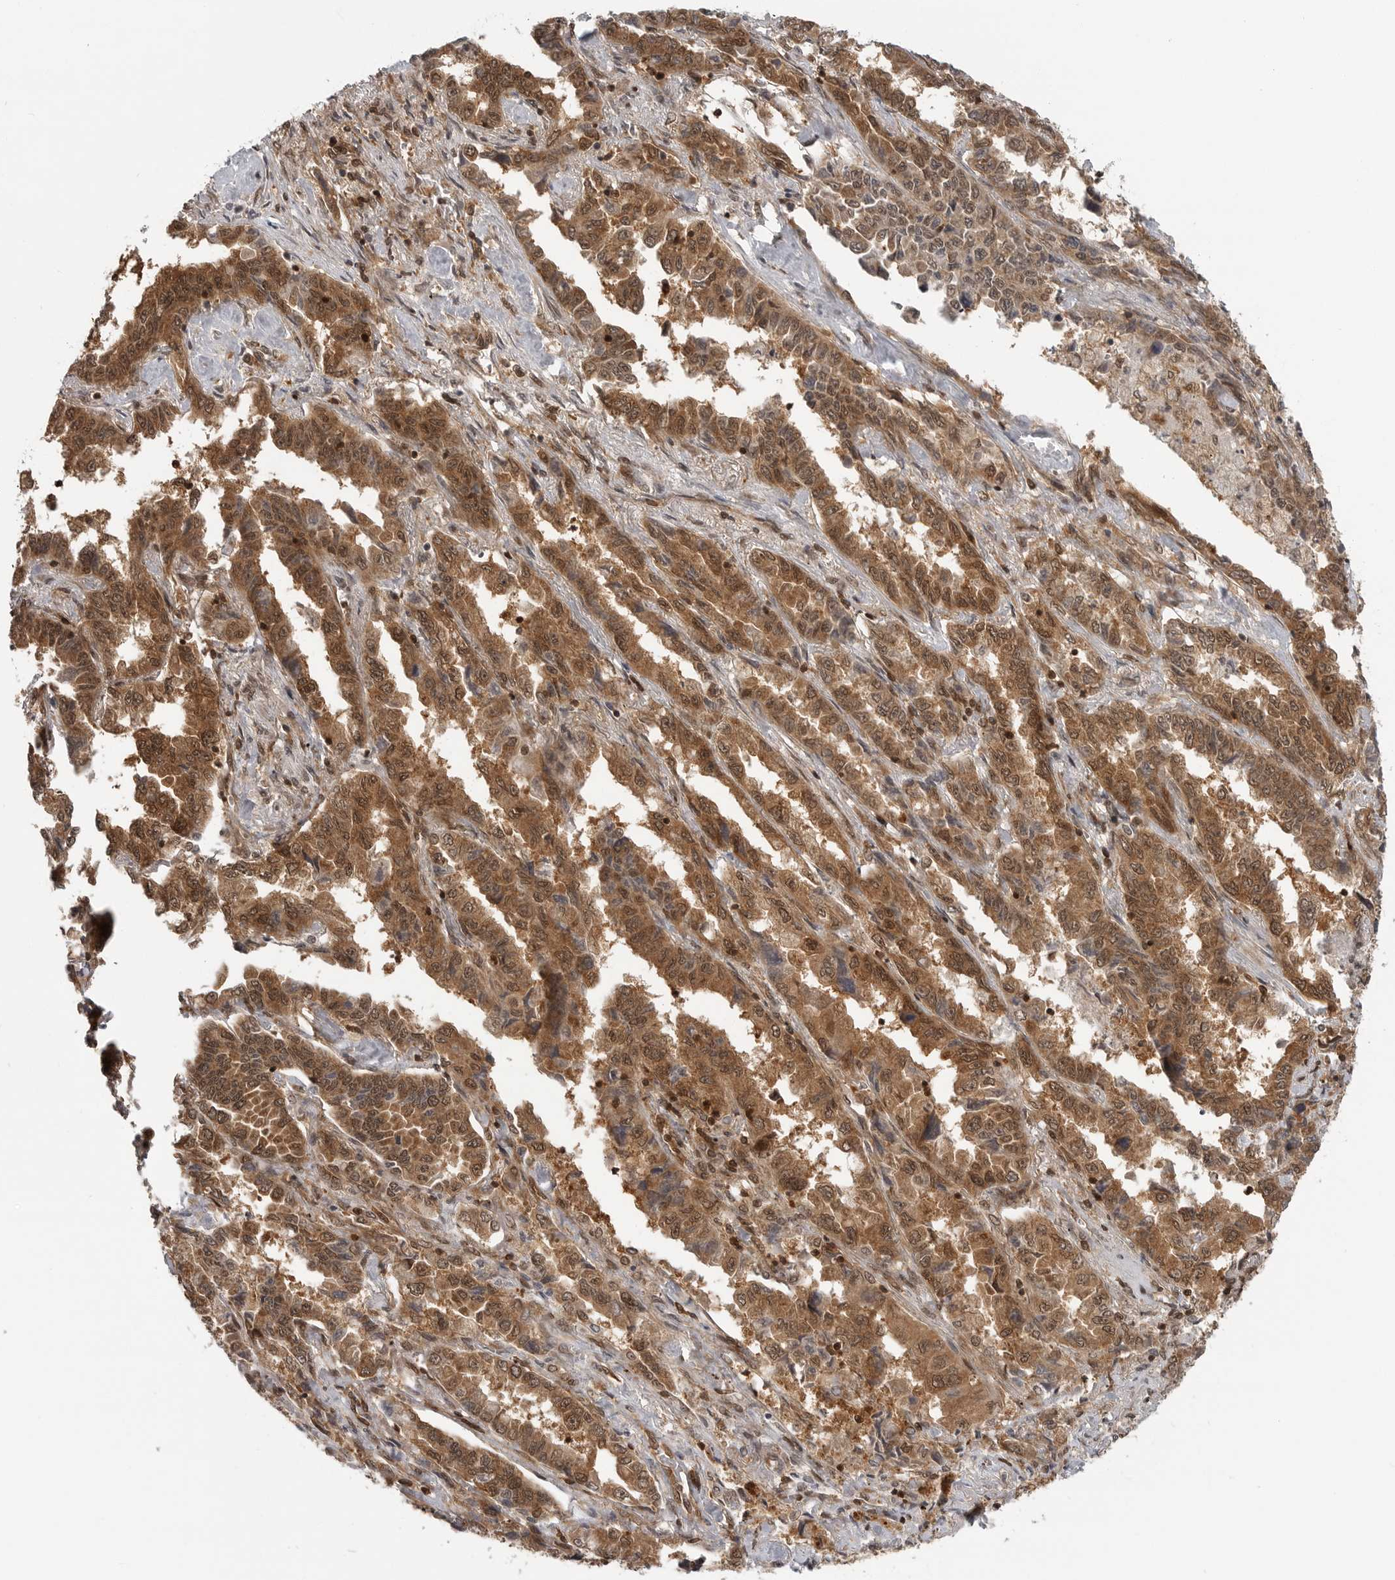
{"staining": {"intensity": "strong", "quantity": ">75%", "location": "cytoplasmic/membranous,nuclear"}, "tissue": "lung cancer", "cell_type": "Tumor cells", "image_type": "cancer", "snomed": [{"axis": "morphology", "description": "Adenocarcinoma, NOS"}, {"axis": "topography", "description": "Lung"}], "caption": "Lung cancer (adenocarcinoma) stained for a protein shows strong cytoplasmic/membranous and nuclear positivity in tumor cells. (Stains: DAB in brown, nuclei in blue, Microscopy: brightfield microscopy at high magnification).", "gene": "SZRD1", "patient": {"sex": "female", "age": 51}}